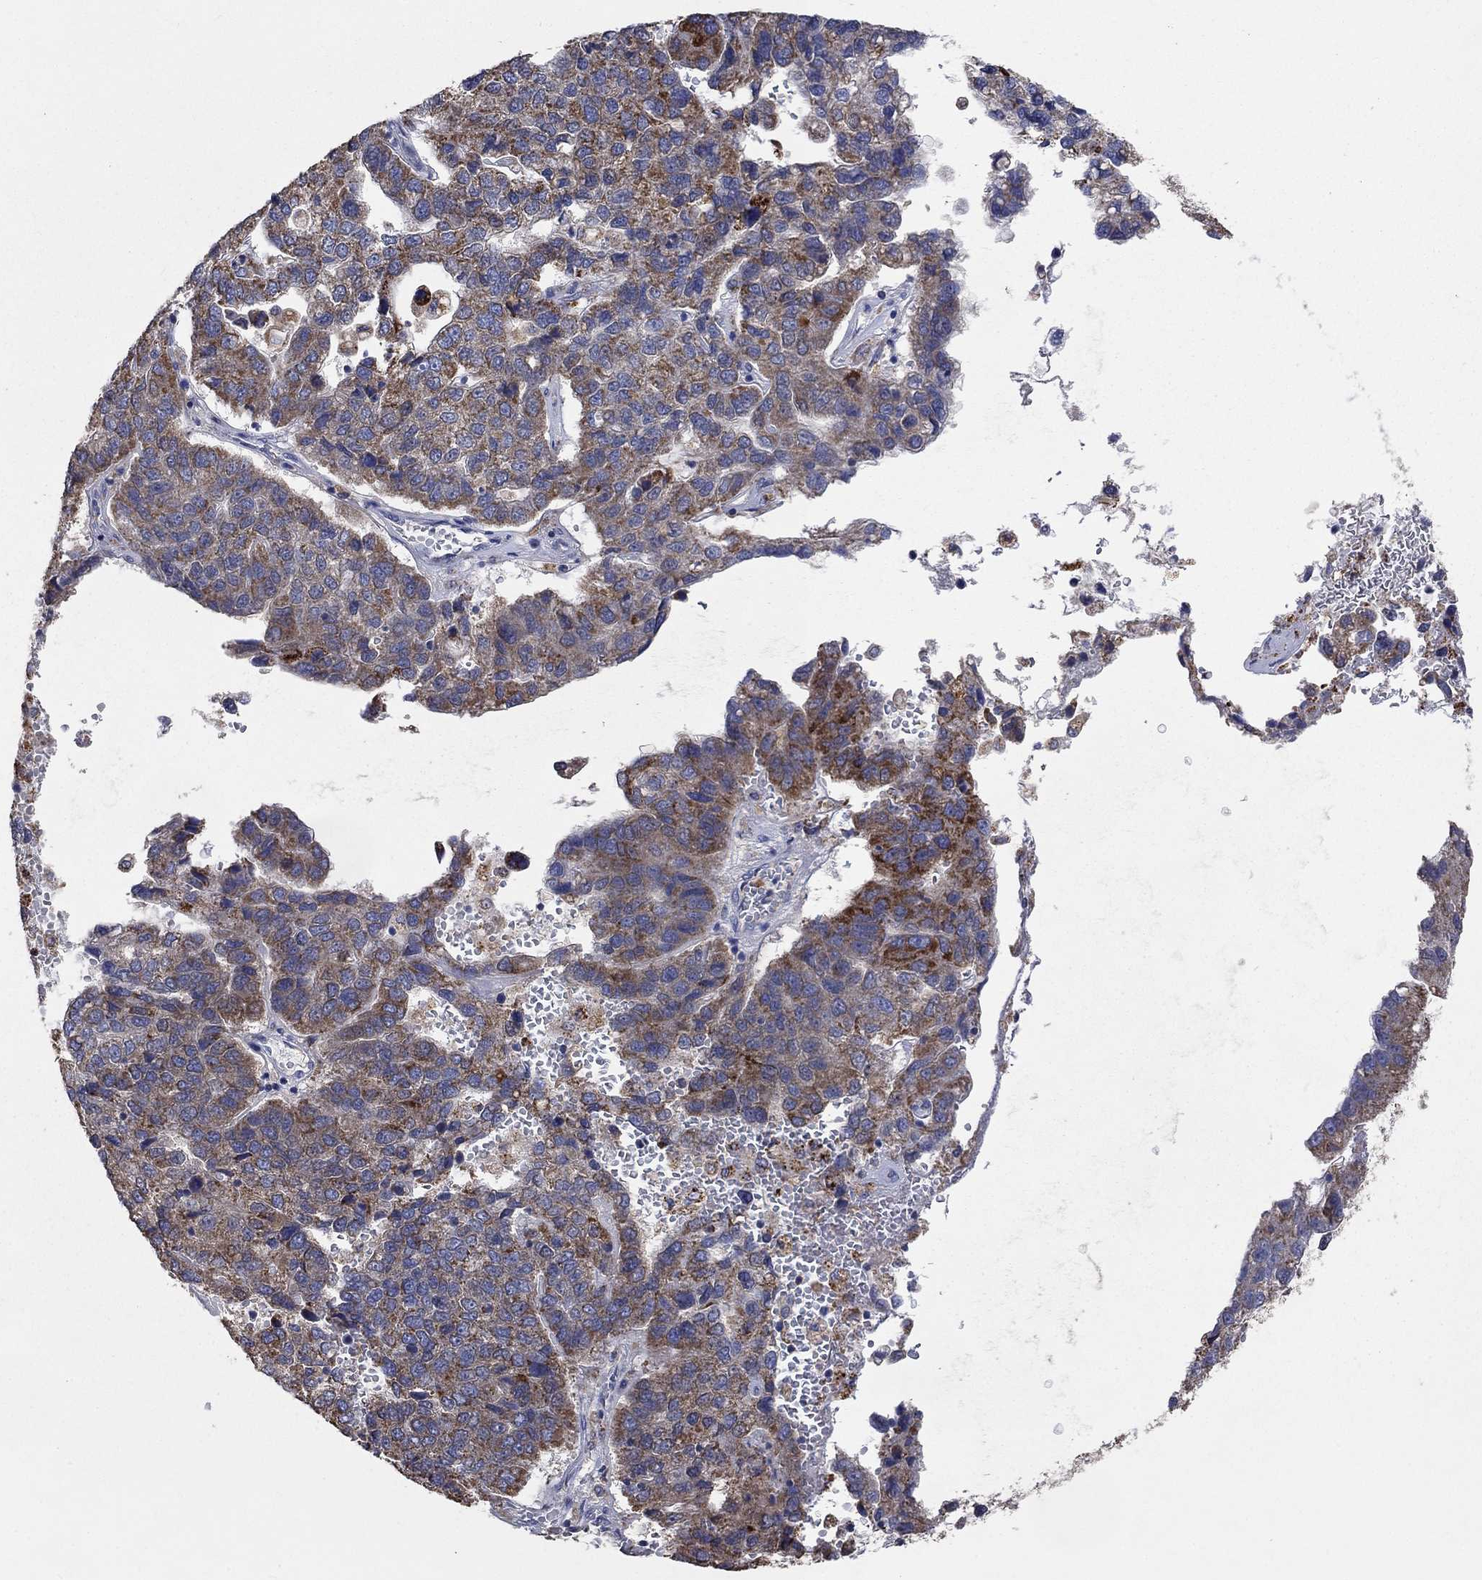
{"staining": {"intensity": "moderate", "quantity": ">75%", "location": "cytoplasmic/membranous"}, "tissue": "pancreatic cancer", "cell_type": "Tumor cells", "image_type": "cancer", "snomed": [{"axis": "morphology", "description": "Adenocarcinoma, NOS"}, {"axis": "topography", "description": "Pancreas"}], "caption": "This histopathology image shows immunohistochemistry (IHC) staining of pancreatic cancer (adenocarcinoma), with medium moderate cytoplasmic/membranous staining in approximately >75% of tumor cells.", "gene": "UGT8", "patient": {"sex": "female", "age": 61}}